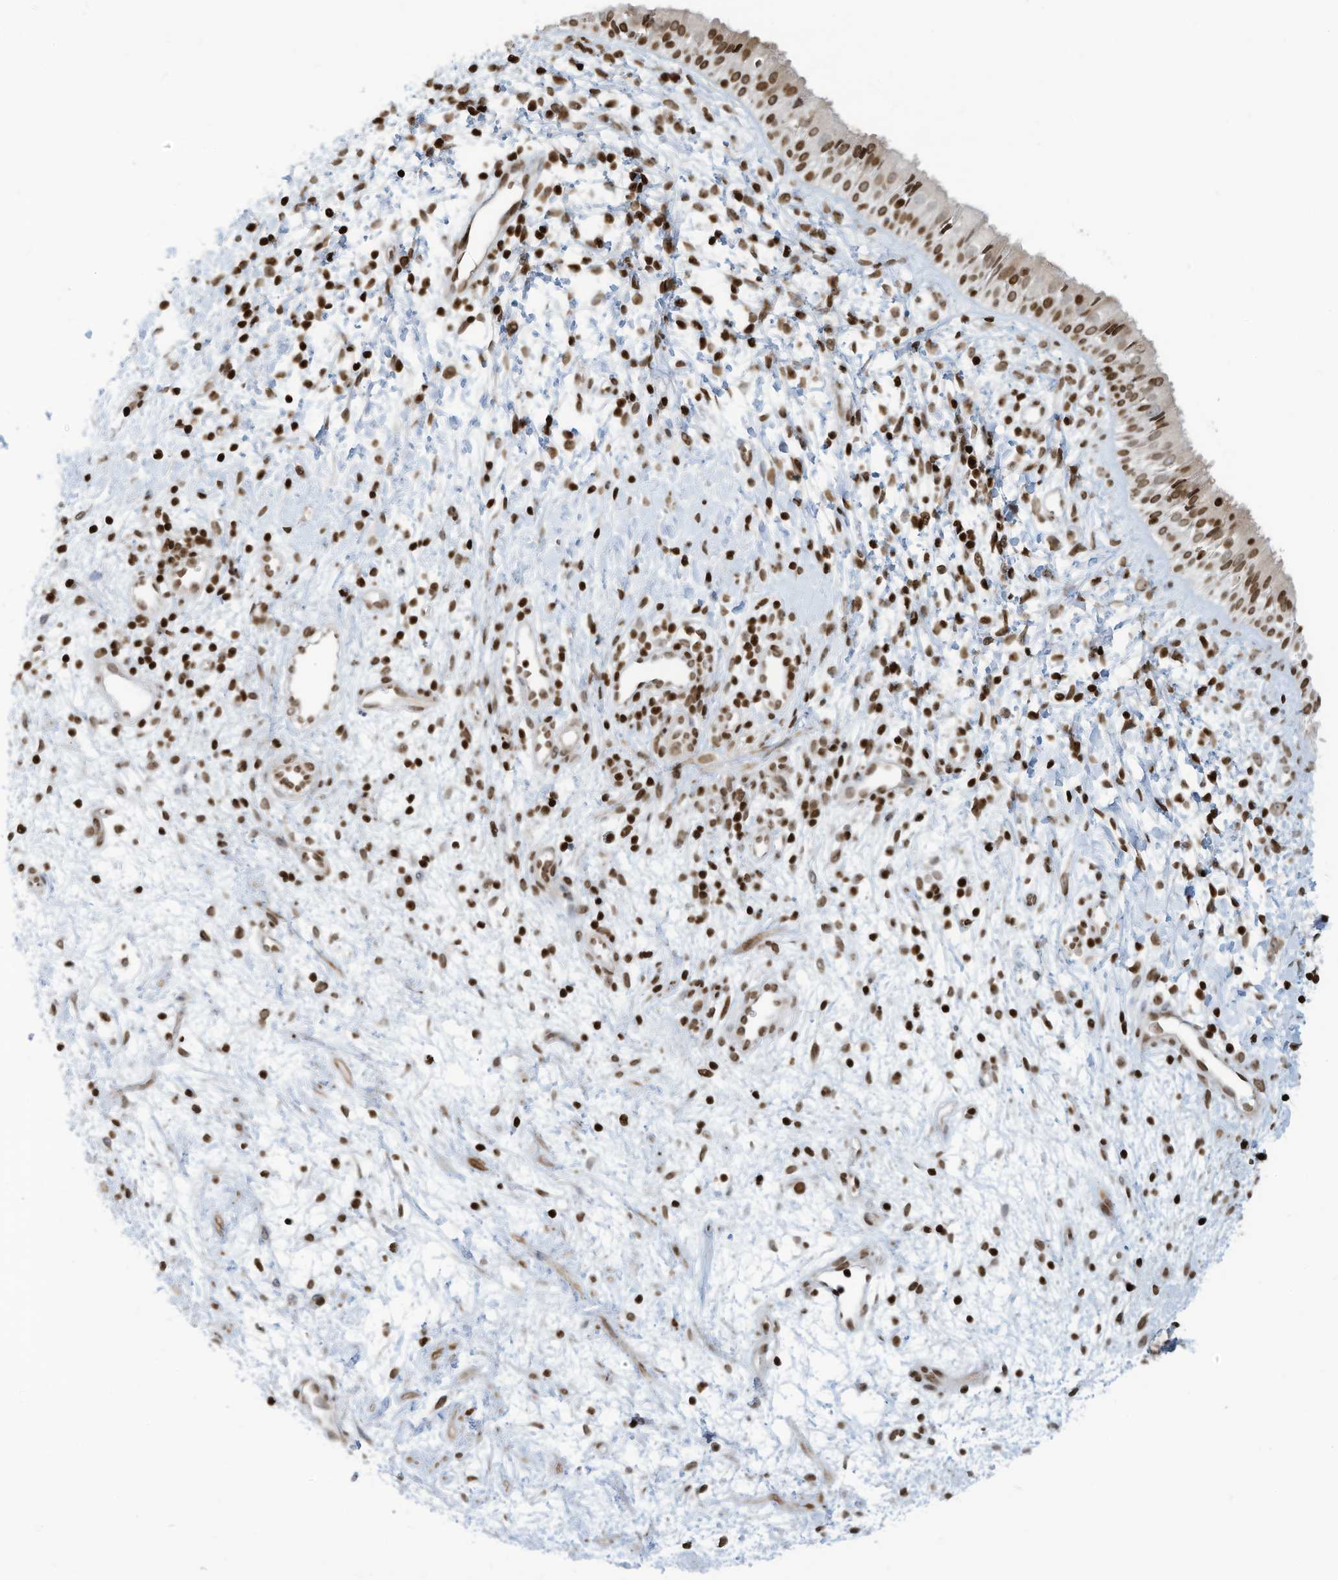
{"staining": {"intensity": "strong", "quantity": ">75%", "location": "nuclear"}, "tissue": "nasopharynx", "cell_type": "Respiratory epithelial cells", "image_type": "normal", "snomed": [{"axis": "morphology", "description": "Normal tissue, NOS"}, {"axis": "topography", "description": "Nasopharynx"}], "caption": "This is an image of immunohistochemistry staining of unremarkable nasopharynx, which shows strong staining in the nuclear of respiratory epithelial cells.", "gene": "ADI1", "patient": {"sex": "male", "age": 22}}